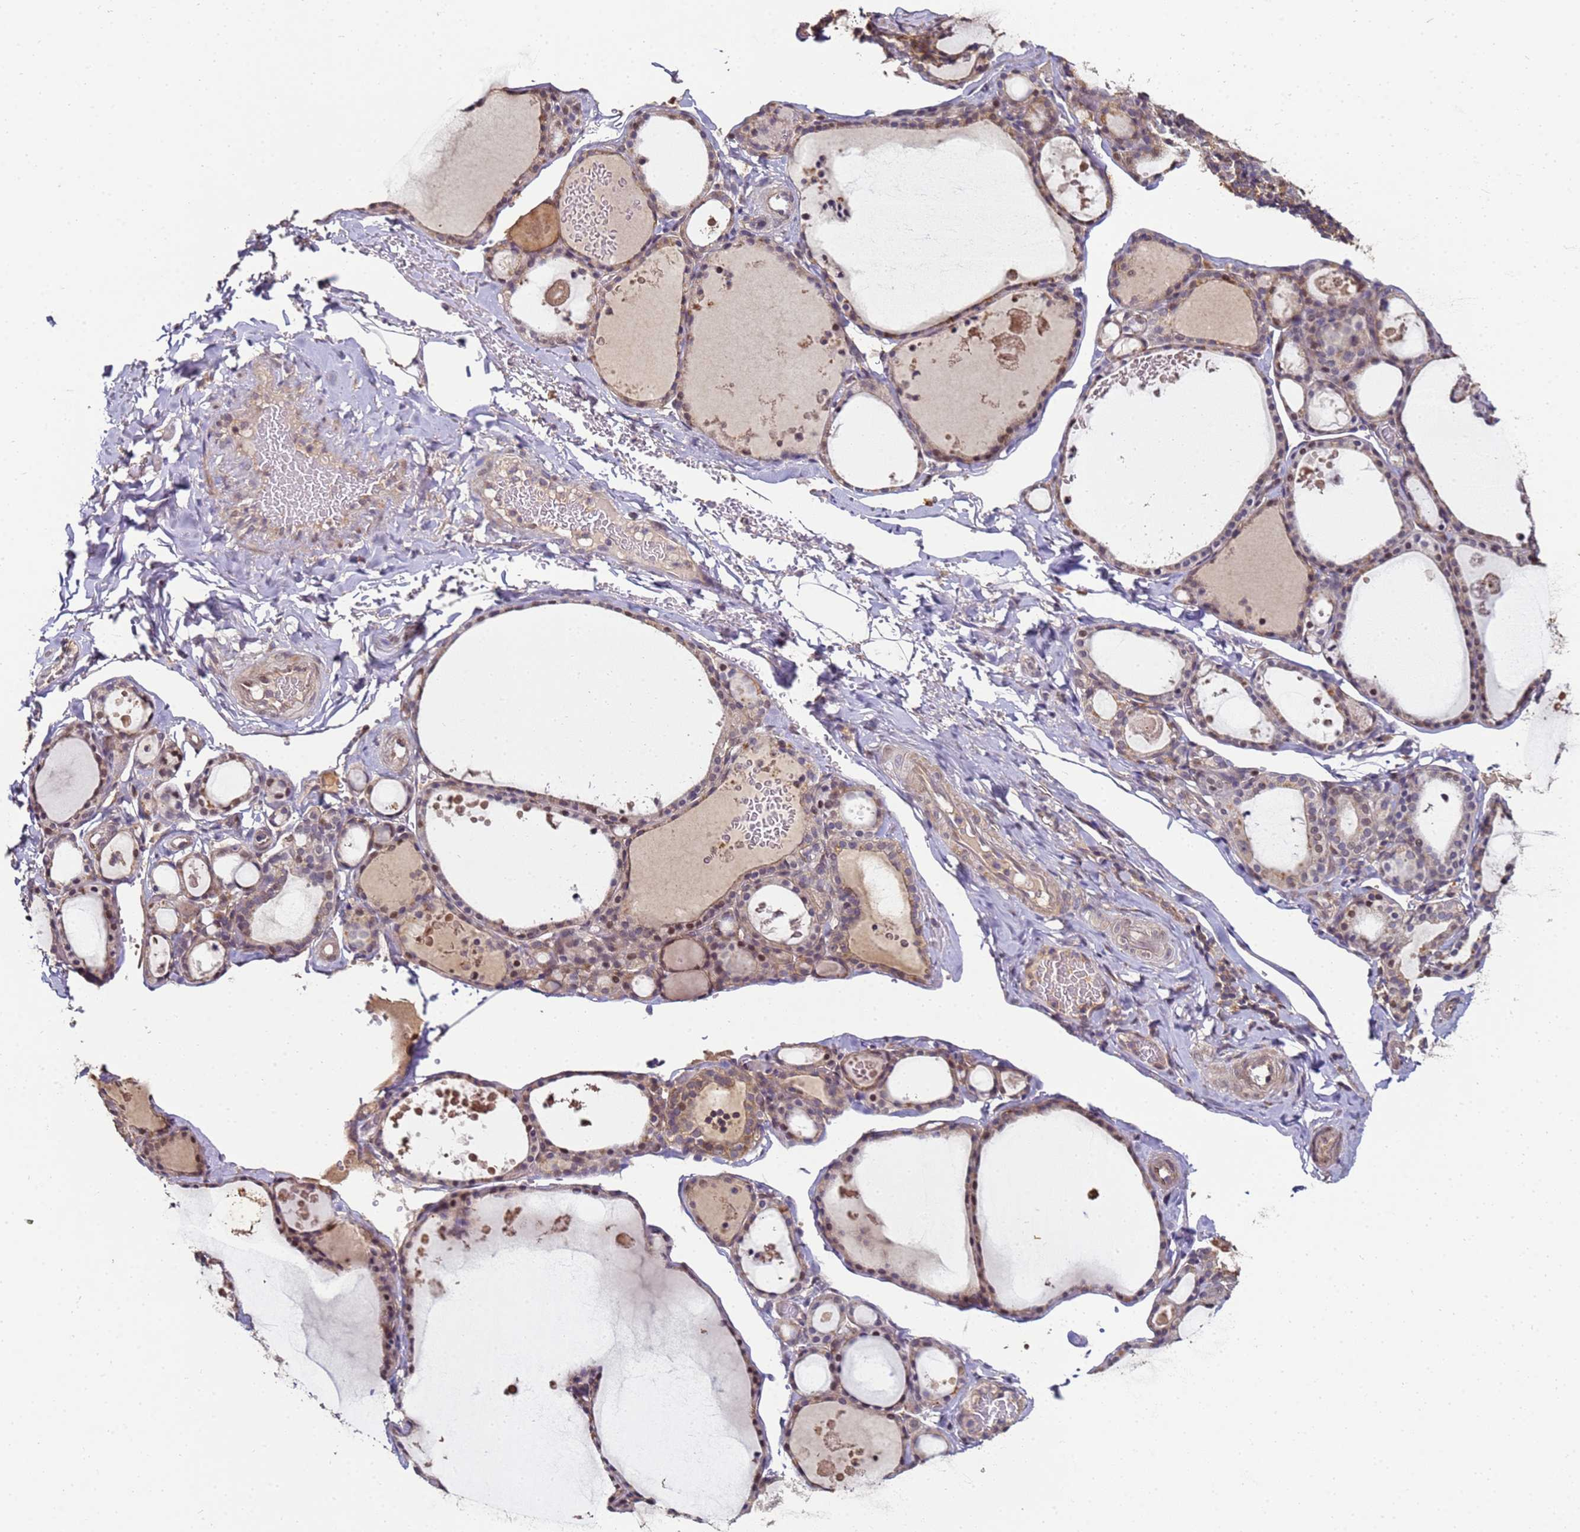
{"staining": {"intensity": "moderate", "quantity": ">75%", "location": "cytoplasmic/membranous"}, "tissue": "thyroid gland", "cell_type": "Glandular cells", "image_type": "normal", "snomed": [{"axis": "morphology", "description": "Normal tissue, NOS"}, {"axis": "topography", "description": "Thyroid gland"}], "caption": "Glandular cells exhibit moderate cytoplasmic/membranous positivity in approximately >75% of cells in normal thyroid gland. (DAB = brown stain, brightfield microscopy at high magnification).", "gene": "ANKRD17", "patient": {"sex": "male", "age": 56}}